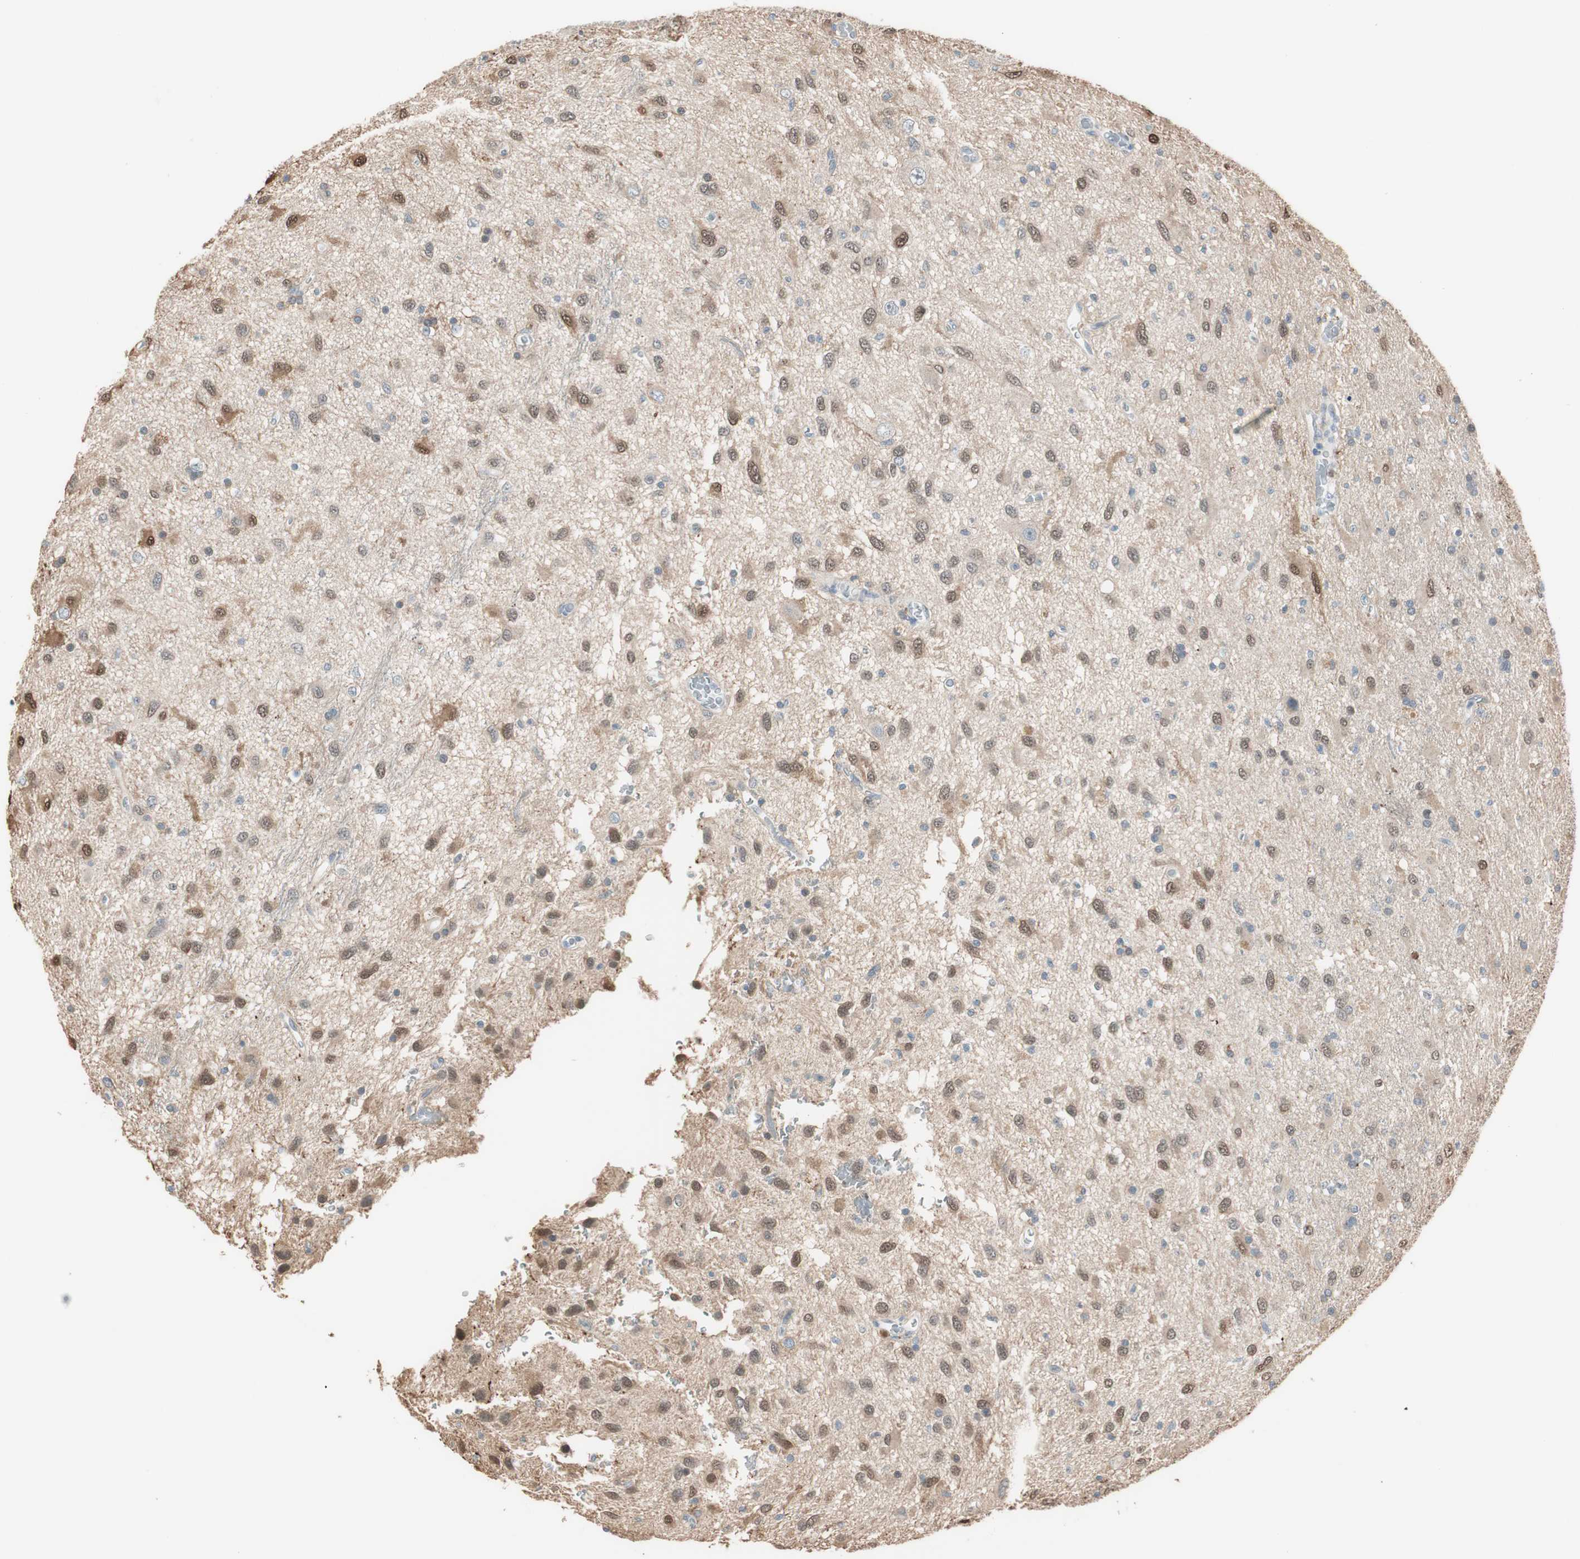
{"staining": {"intensity": "moderate", "quantity": ">75%", "location": "cytoplasmic/membranous,nuclear"}, "tissue": "glioma", "cell_type": "Tumor cells", "image_type": "cancer", "snomed": [{"axis": "morphology", "description": "Glioma, malignant, Low grade"}, {"axis": "topography", "description": "Brain"}], "caption": "Protein staining displays moderate cytoplasmic/membranous and nuclear staining in about >75% of tumor cells in glioma.", "gene": "PDZK1", "patient": {"sex": "male", "age": 77}}